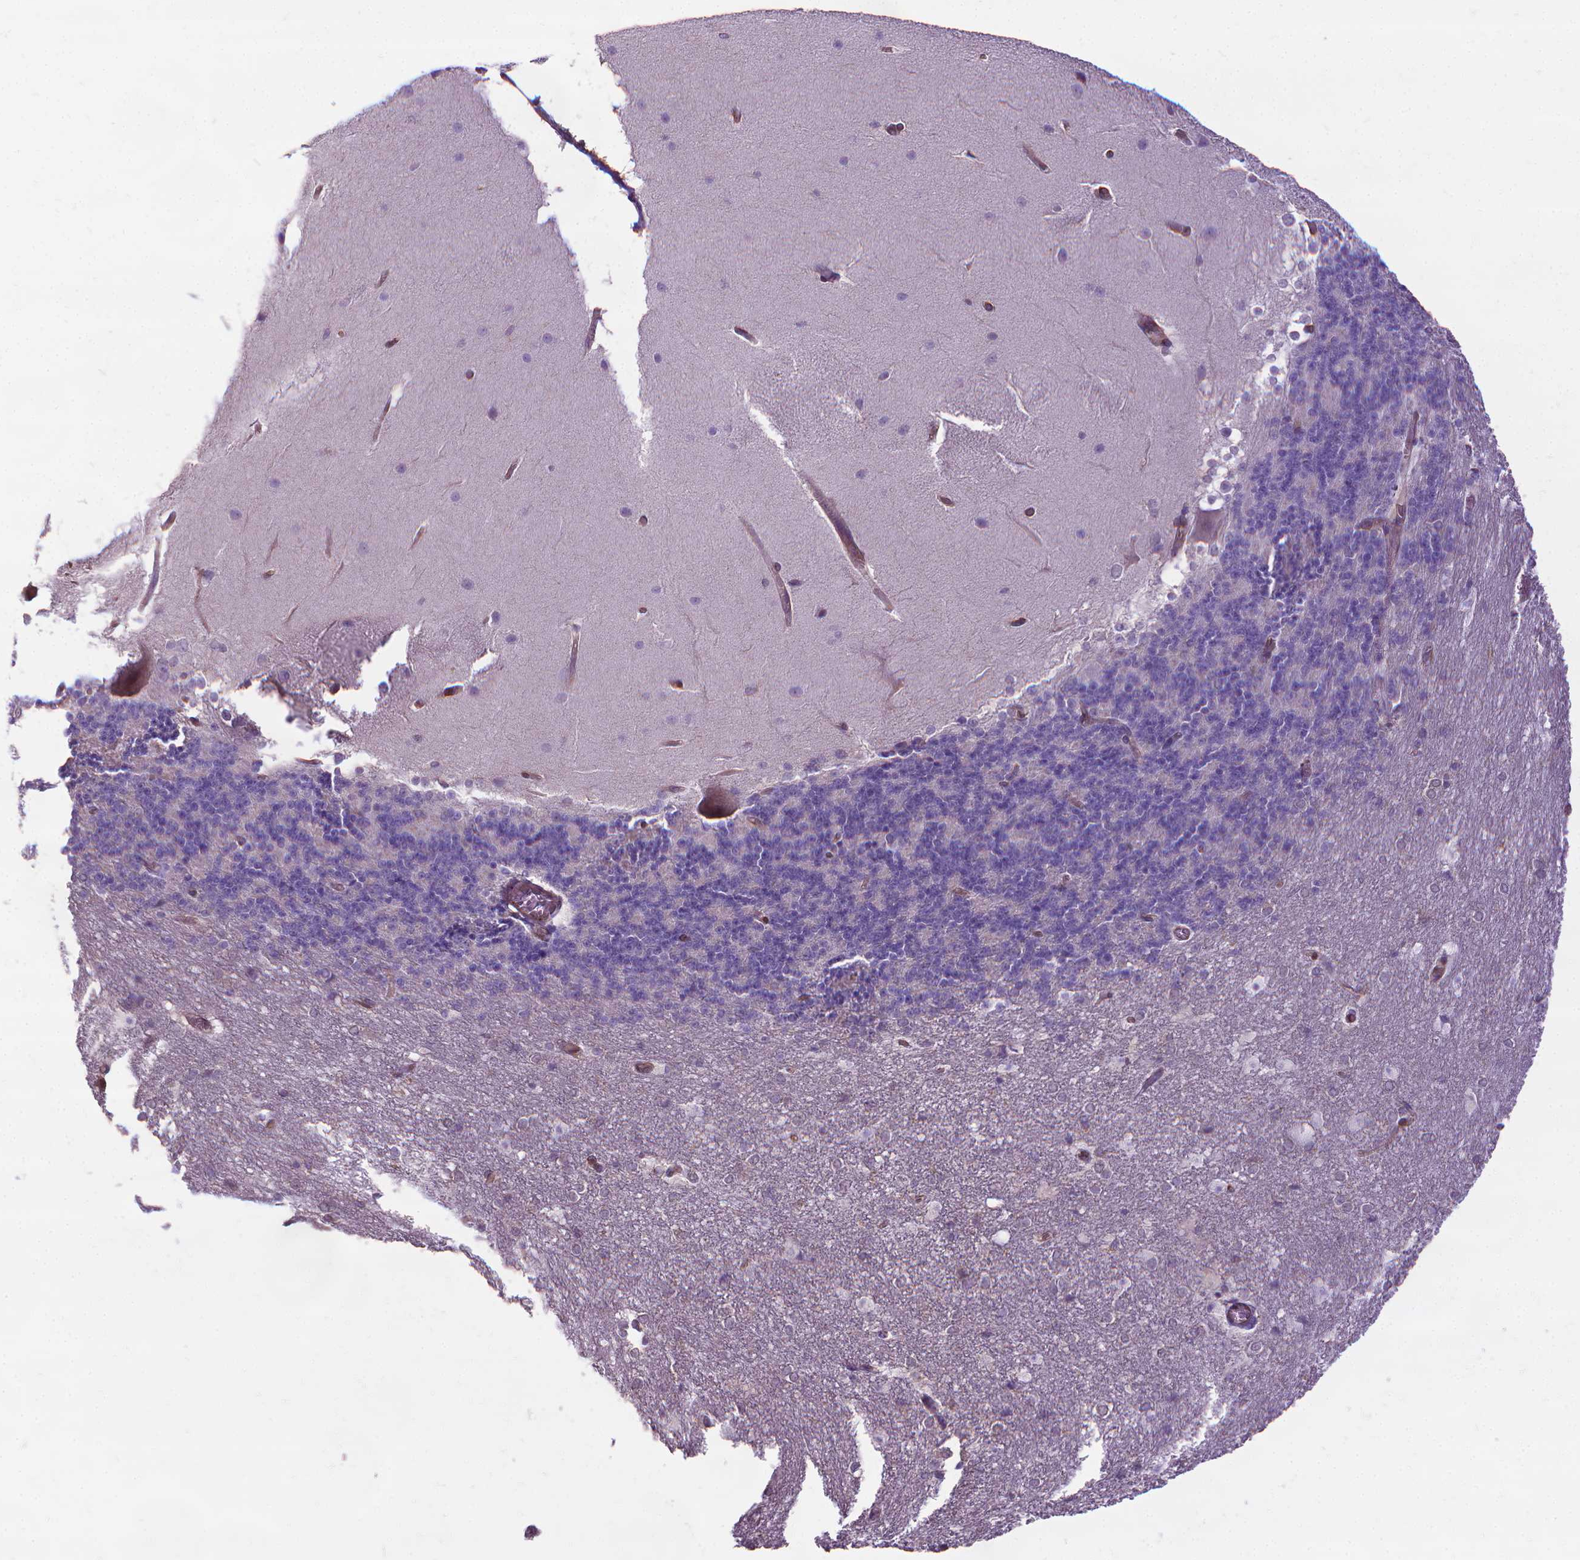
{"staining": {"intensity": "negative", "quantity": "none", "location": "none"}, "tissue": "cerebellum", "cell_type": "Cells in granular layer", "image_type": "normal", "snomed": [{"axis": "morphology", "description": "Normal tissue, NOS"}, {"axis": "topography", "description": "Cerebellum"}], "caption": "A micrograph of cerebellum stained for a protein displays no brown staining in cells in granular layer. Nuclei are stained in blue.", "gene": "CFAP299", "patient": {"sex": "female", "age": 19}}